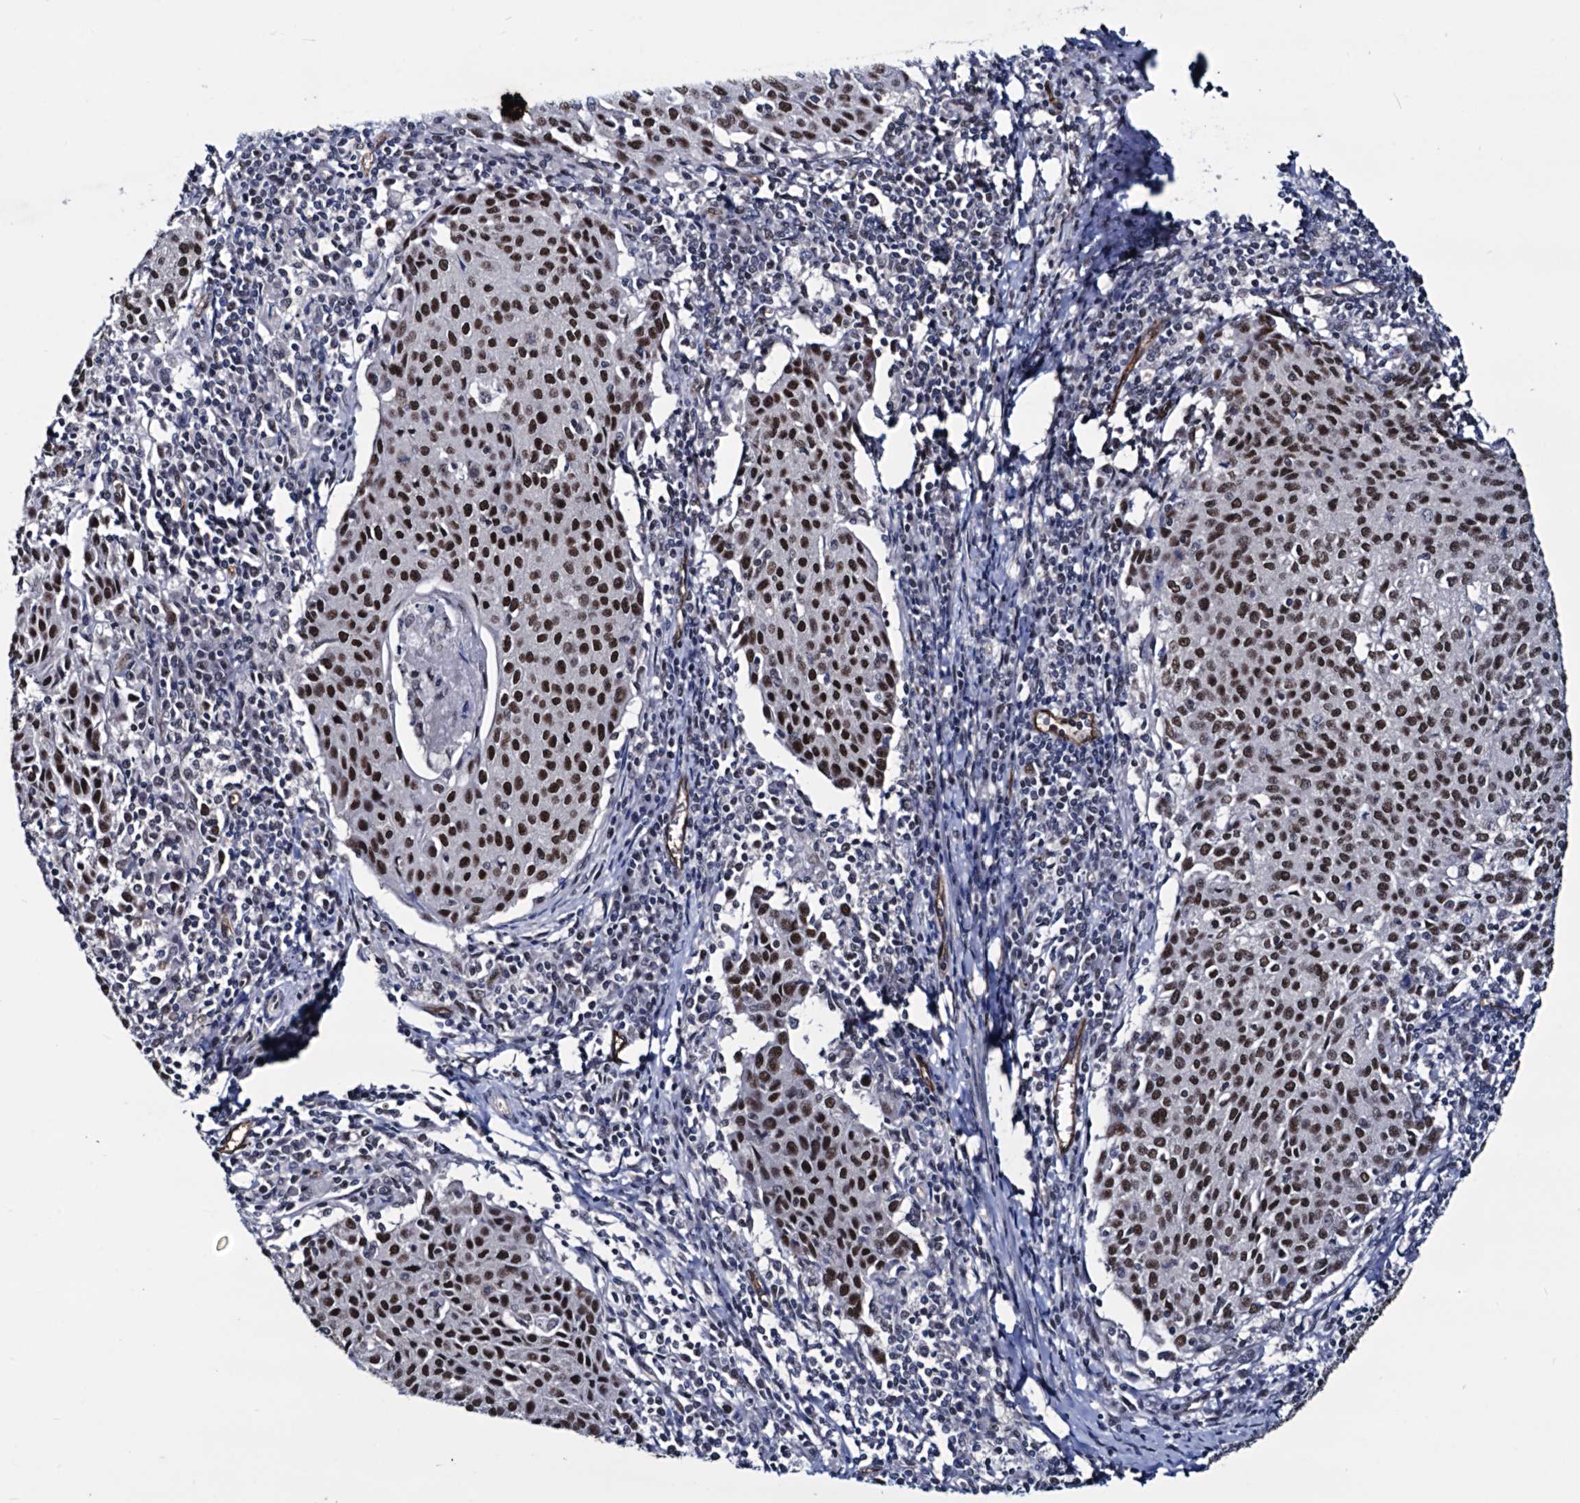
{"staining": {"intensity": "strong", "quantity": ">75%", "location": "nuclear"}, "tissue": "cervical cancer", "cell_type": "Tumor cells", "image_type": "cancer", "snomed": [{"axis": "morphology", "description": "Squamous cell carcinoma, NOS"}, {"axis": "topography", "description": "Cervix"}], "caption": "The immunohistochemical stain shows strong nuclear positivity in tumor cells of cervical cancer tissue.", "gene": "GALNT11", "patient": {"sex": "female", "age": 46}}